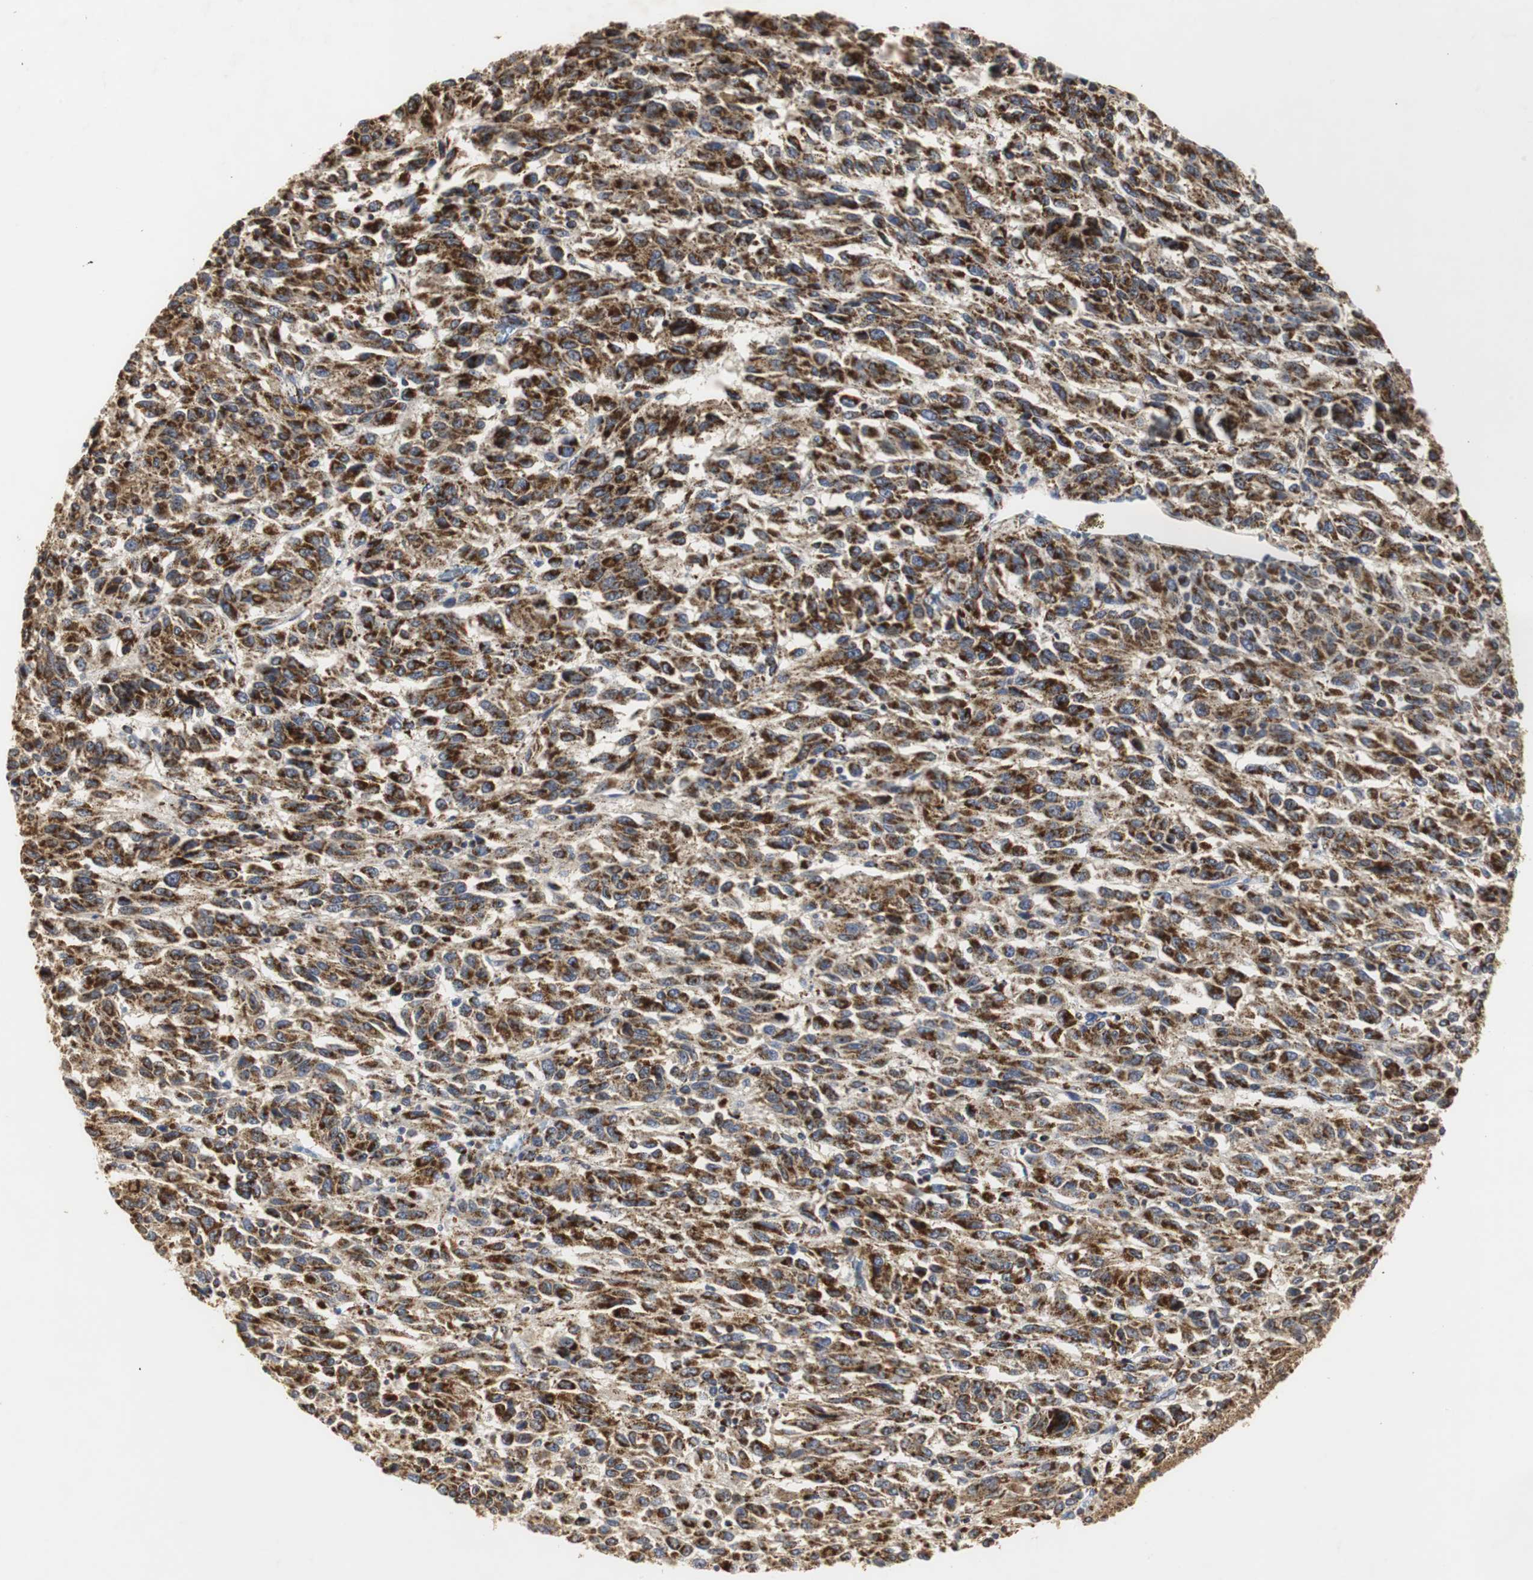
{"staining": {"intensity": "strong", "quantity": ">75%", "location": "cytoplasmic/membranous"}, "tissue": "melanoma", "cell_type": "Tumor cells", "image_type": "cancer", "snomed": [{"axis": "morphology", "description": "Malignant melanoma, Metastatic site"}, {"axis": "topography", "description": "Lung"}], "caption": "This image shows IHC staining of human malignant melanoma (metastatic site), with high strong cytoplasmic/membranous staining in about >75% of tumor cells.", "gene": "HSD17B10", "patient": {"sex": "male", "age": 64}}